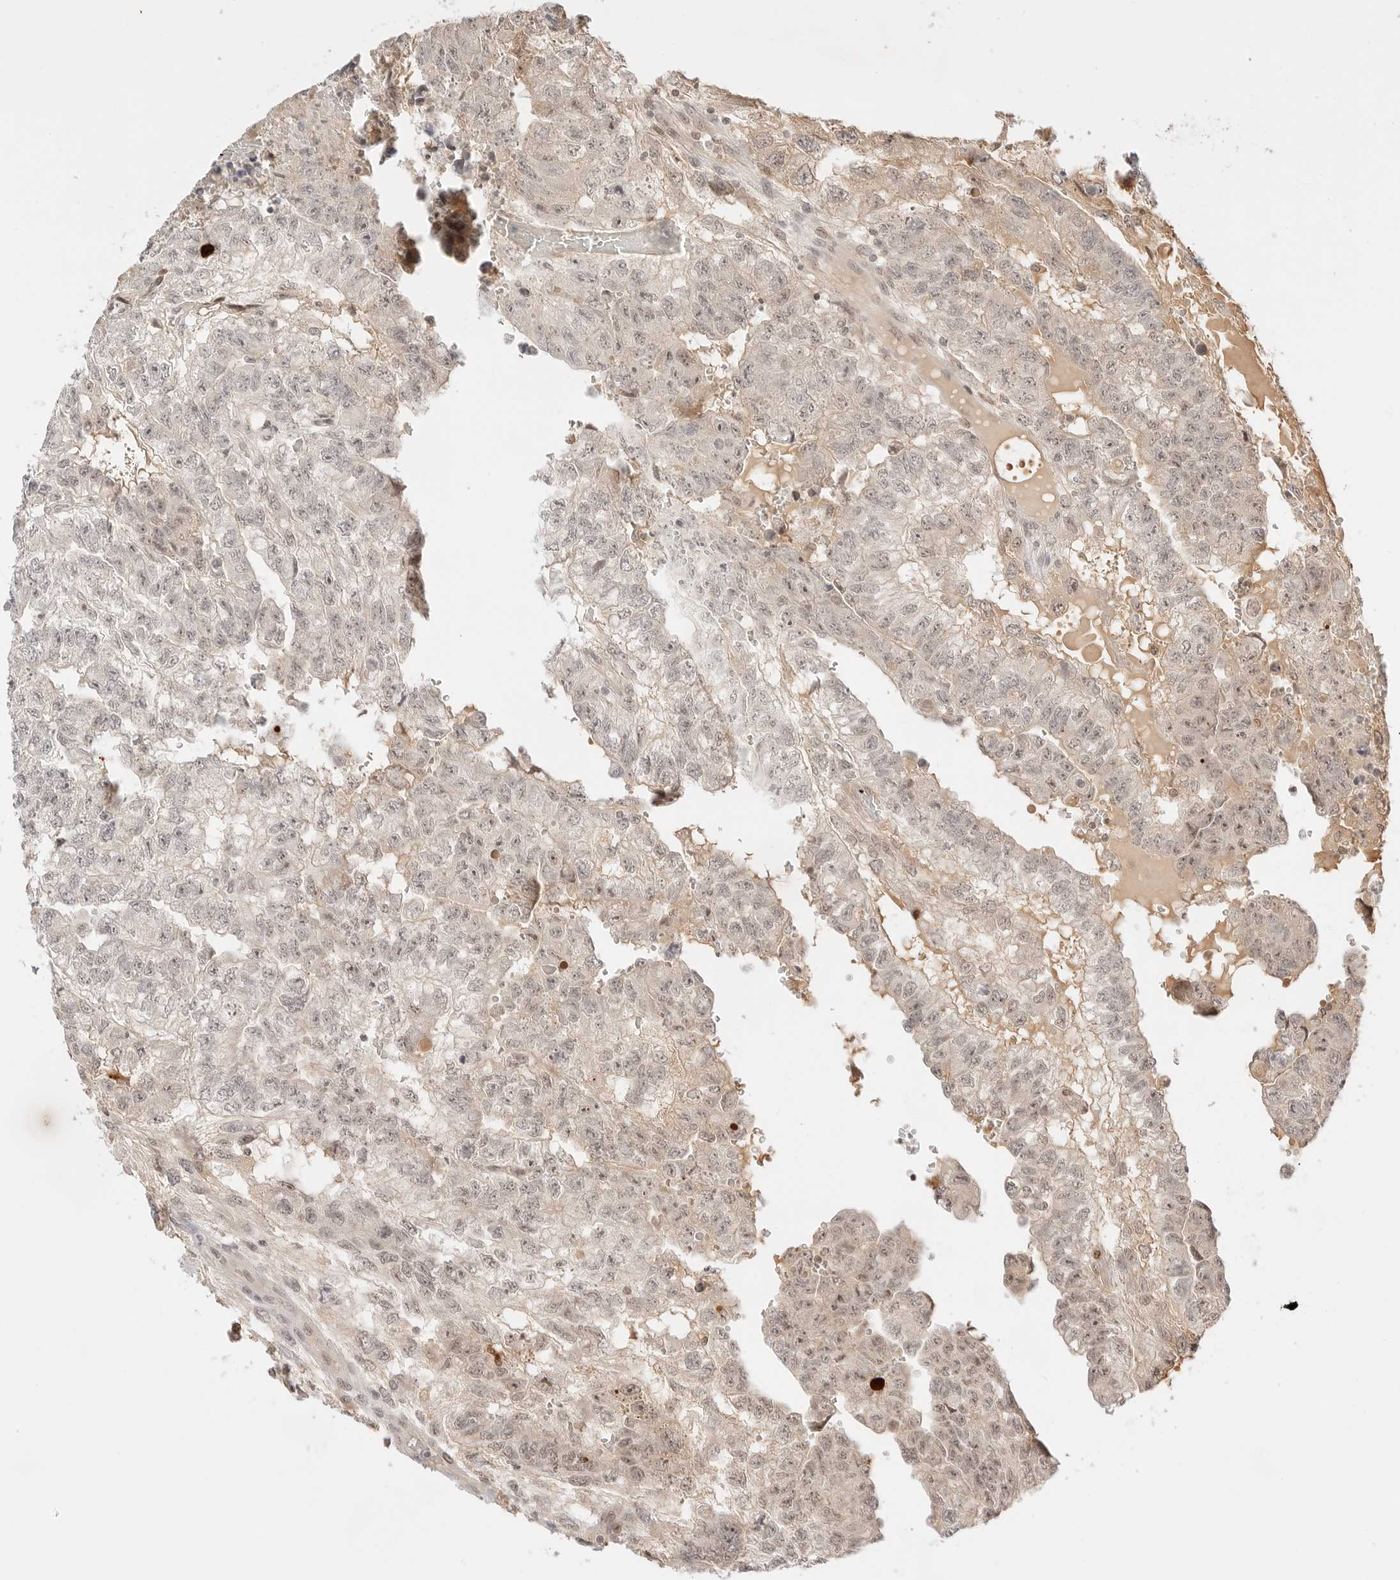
{"staining": {"intensity": "weak", "quantity": "25%-75%", "location": "nuclear"}, "tissue": "testis cancer", "cell_type": "Tumor cells", "image_type": "cancer", "snomed": [{"axis": "morphology", "description": "Carcinoma, Embryonal, NOS"}, {"axis": "topography", "description": "Testis"}], "caption": "Tumor cells display weak nuclear expression in about 25%-75% of cells in testis cancer.", "gene": "RPS6KL1", "patient": {"sex": "male", "age": 36}}